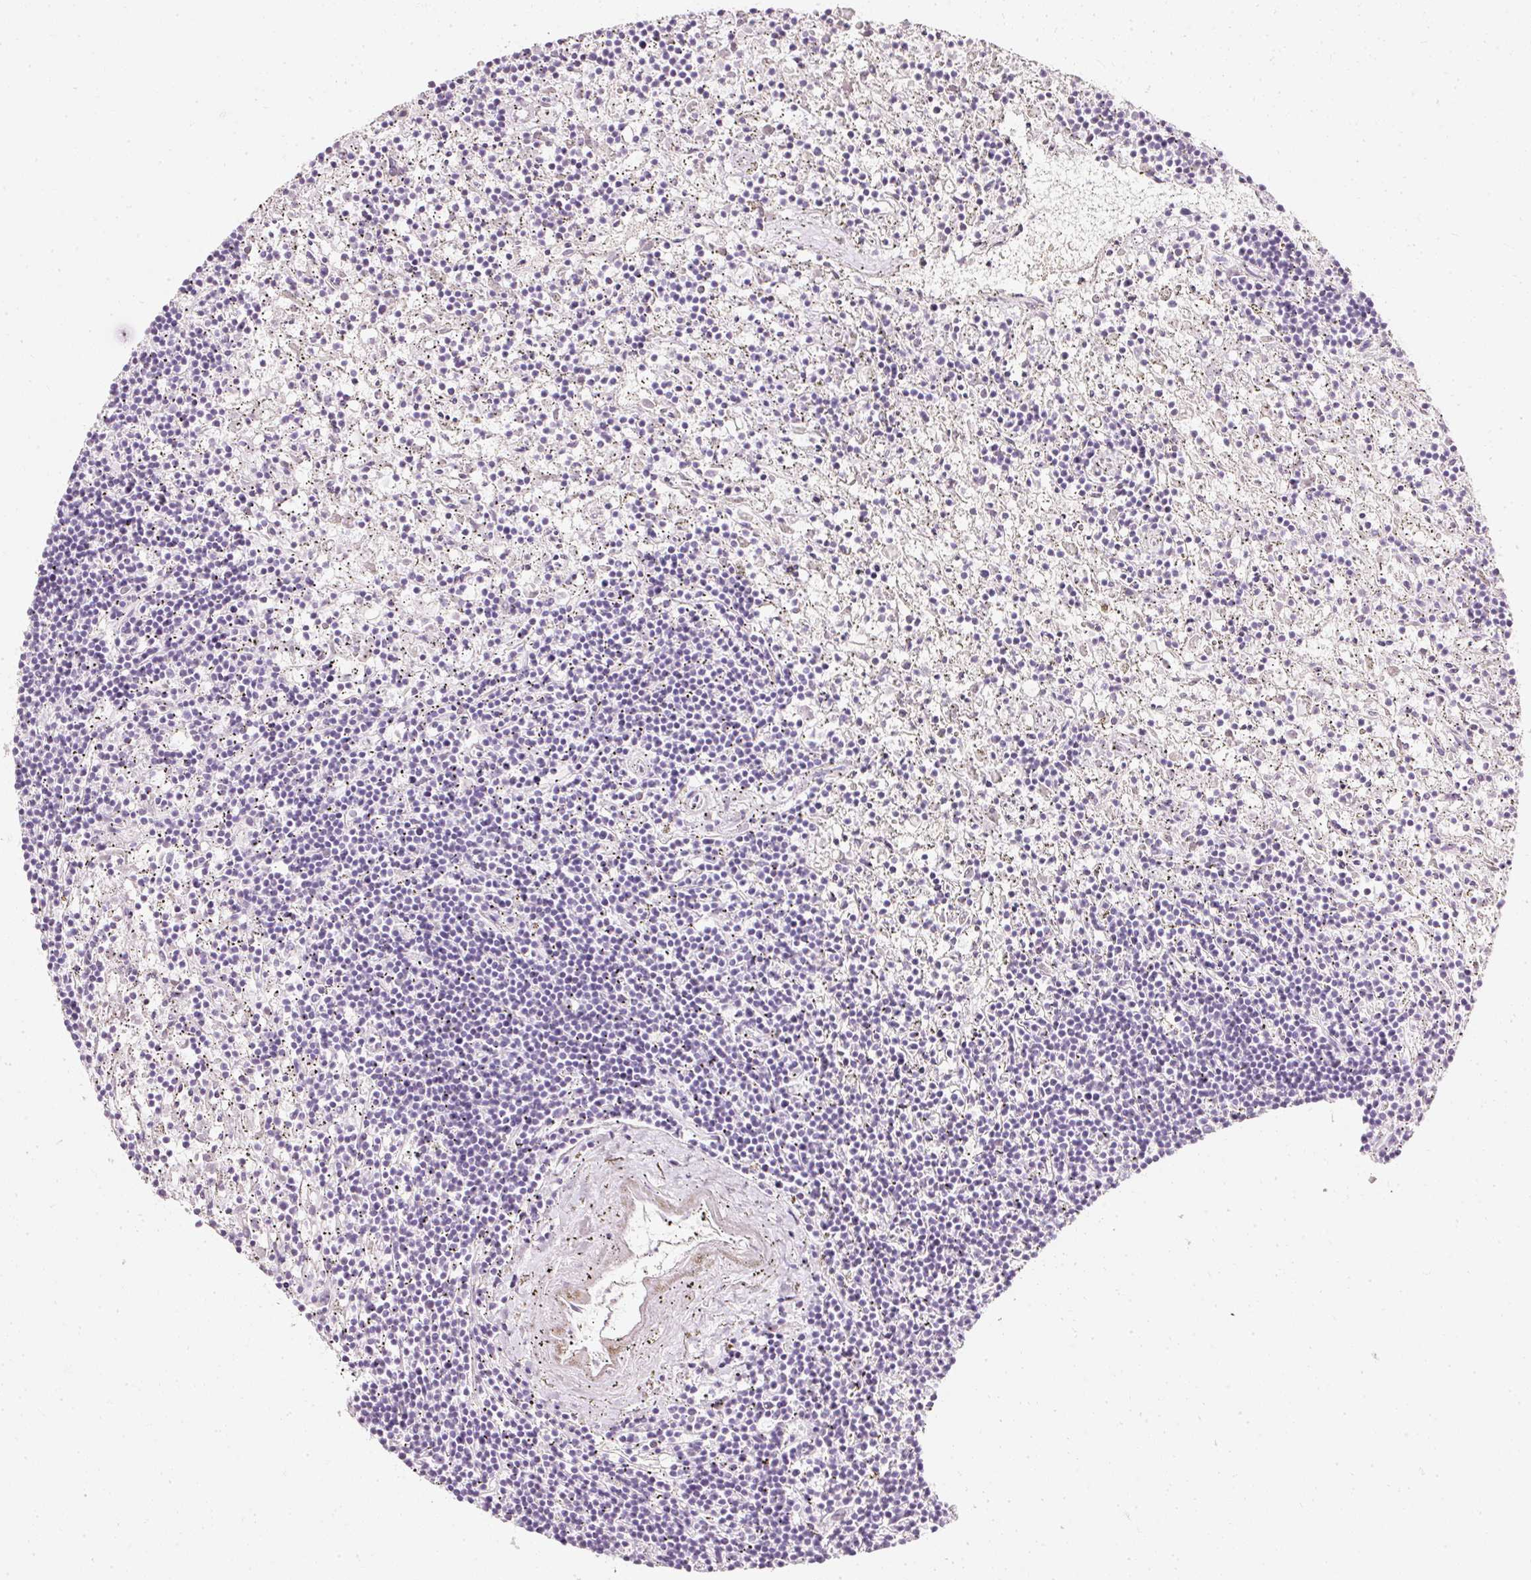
{"staining": {"intensity": "negative", "quantity": "none", "location": "none"}, "tissue": "lymphoma", "cell_type": "Tumor cells", "image_type": "cancer", "snomed": [{"axis": "morphology", "description": "Malignant lymphoma, non-Hodgkin's type, Low grade"}, {"axis": "topography", "description": "Spleen"}], "caption": "Low-grade malignant lymphoma, non-Hodgkin's type was stained to show a protein in brown. There is no significant staining in tumor cells.", "gene": "ELAVL3", "patient": {"sex": "male", "age": 76}}